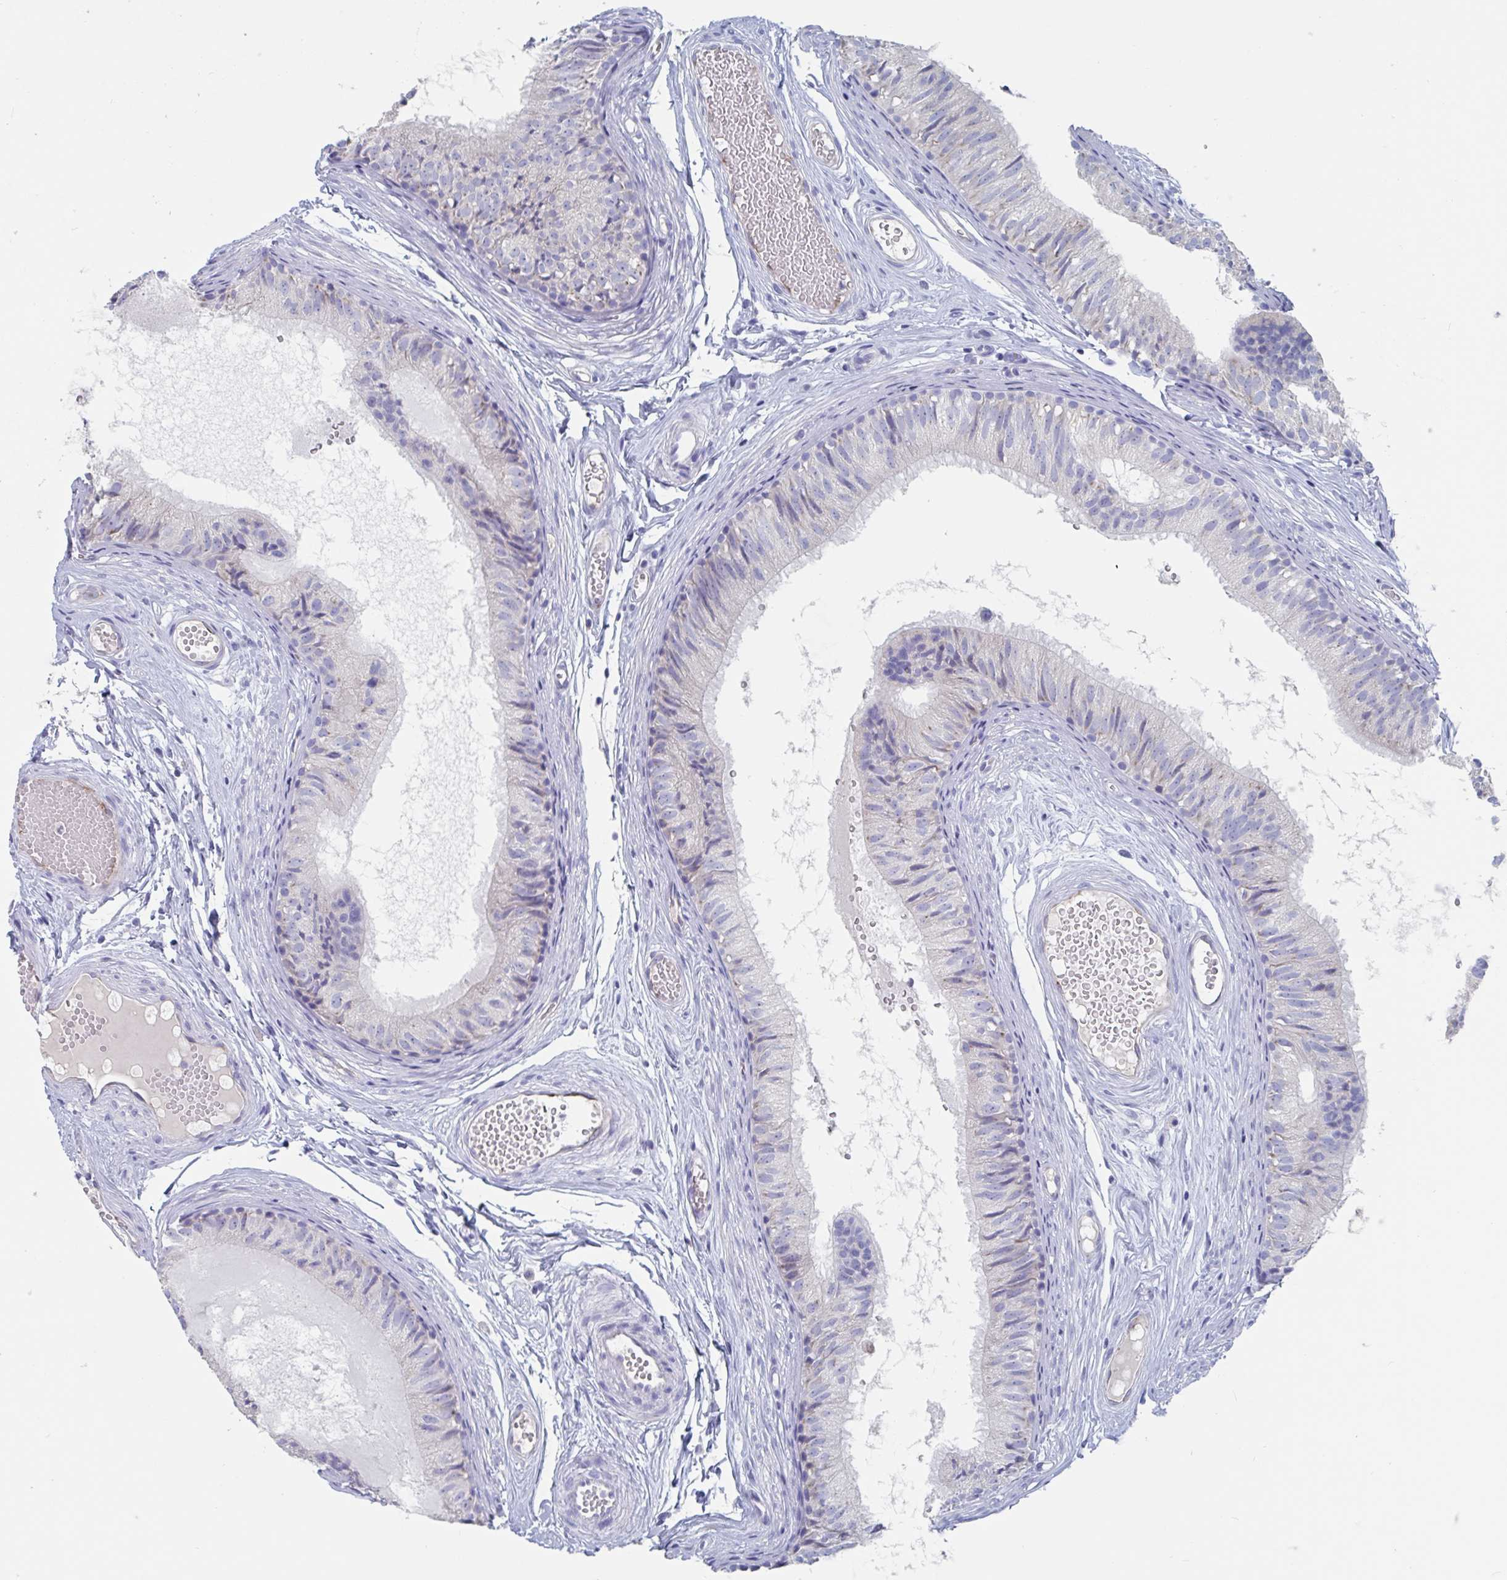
{"staining": {"intensity": "moderate", "quantity": "<25%", "location": "cytoplasmic/membranous"}, "tissue": "epididymis", "cell_type": "Glandular cells", "image_type": "normal", "snomed": [{"axis": "morphology", "description": "Normal tissue, NOS"}, {"axis": "morphology", "description": "Seminoma, NOS"}, {"axis": "topography", "description": "Testis"}, {"axis": "topography", "description": "Epididymis"}], "caption": "Protein analysis of unremarkable epididymis exhibits moderate cytoplasmic/membranous positivity in about <25% of glandular cells. The staining is performed using DAB brown chromogen to label protein expression. The nuclei are counter-stained blue using hematoxylin.", "gene": "ABHD16A", "patient": {"sex": "male", "age": 34}}